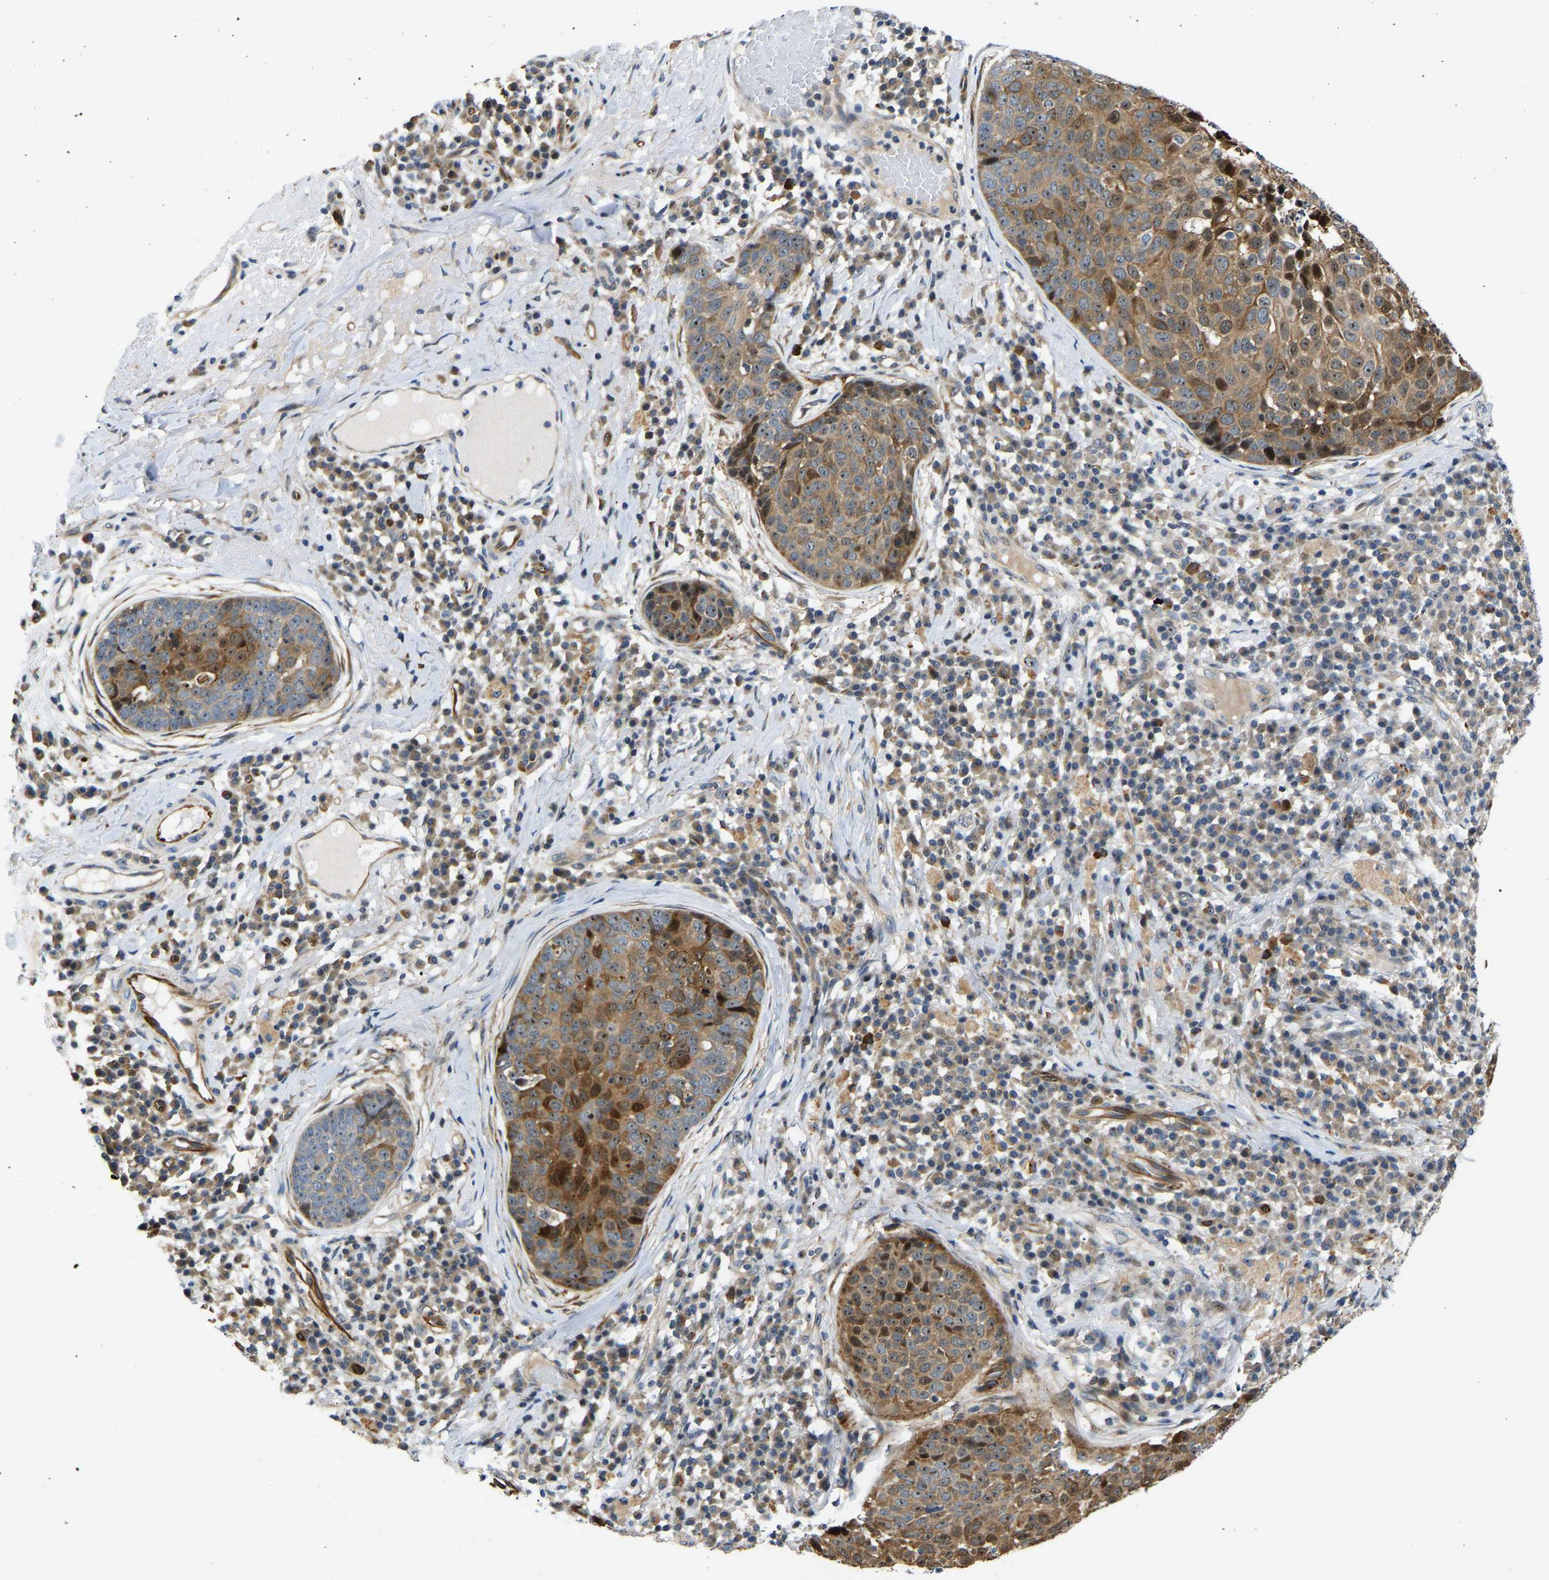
{"staining": {"intensity": "moderate", "quantity": "25%-75%", "location": "cytoplasmic/membranous,nuclear"}, "tissue": "skin cancer", "cell_type": "Tumor cells", "image_type": "cancer", "snomed": [{"axis": "morphology", "description": "Squamous cell carcinoma in situ, NOS"}, {"axis": "morphology", "description": "Squamous cell carcinoma, NOS"}, {"axis": "topography", "description": "Skin"}], "caption": "Immunohistochemistry of human skin cancer exhibits medium levels of moderate cytoplasmic/membranous and nuclear staining in about 25%-75% of tumor cells.", "gene": "RESF1", "patient": {"sex": "male", "age": 93}}